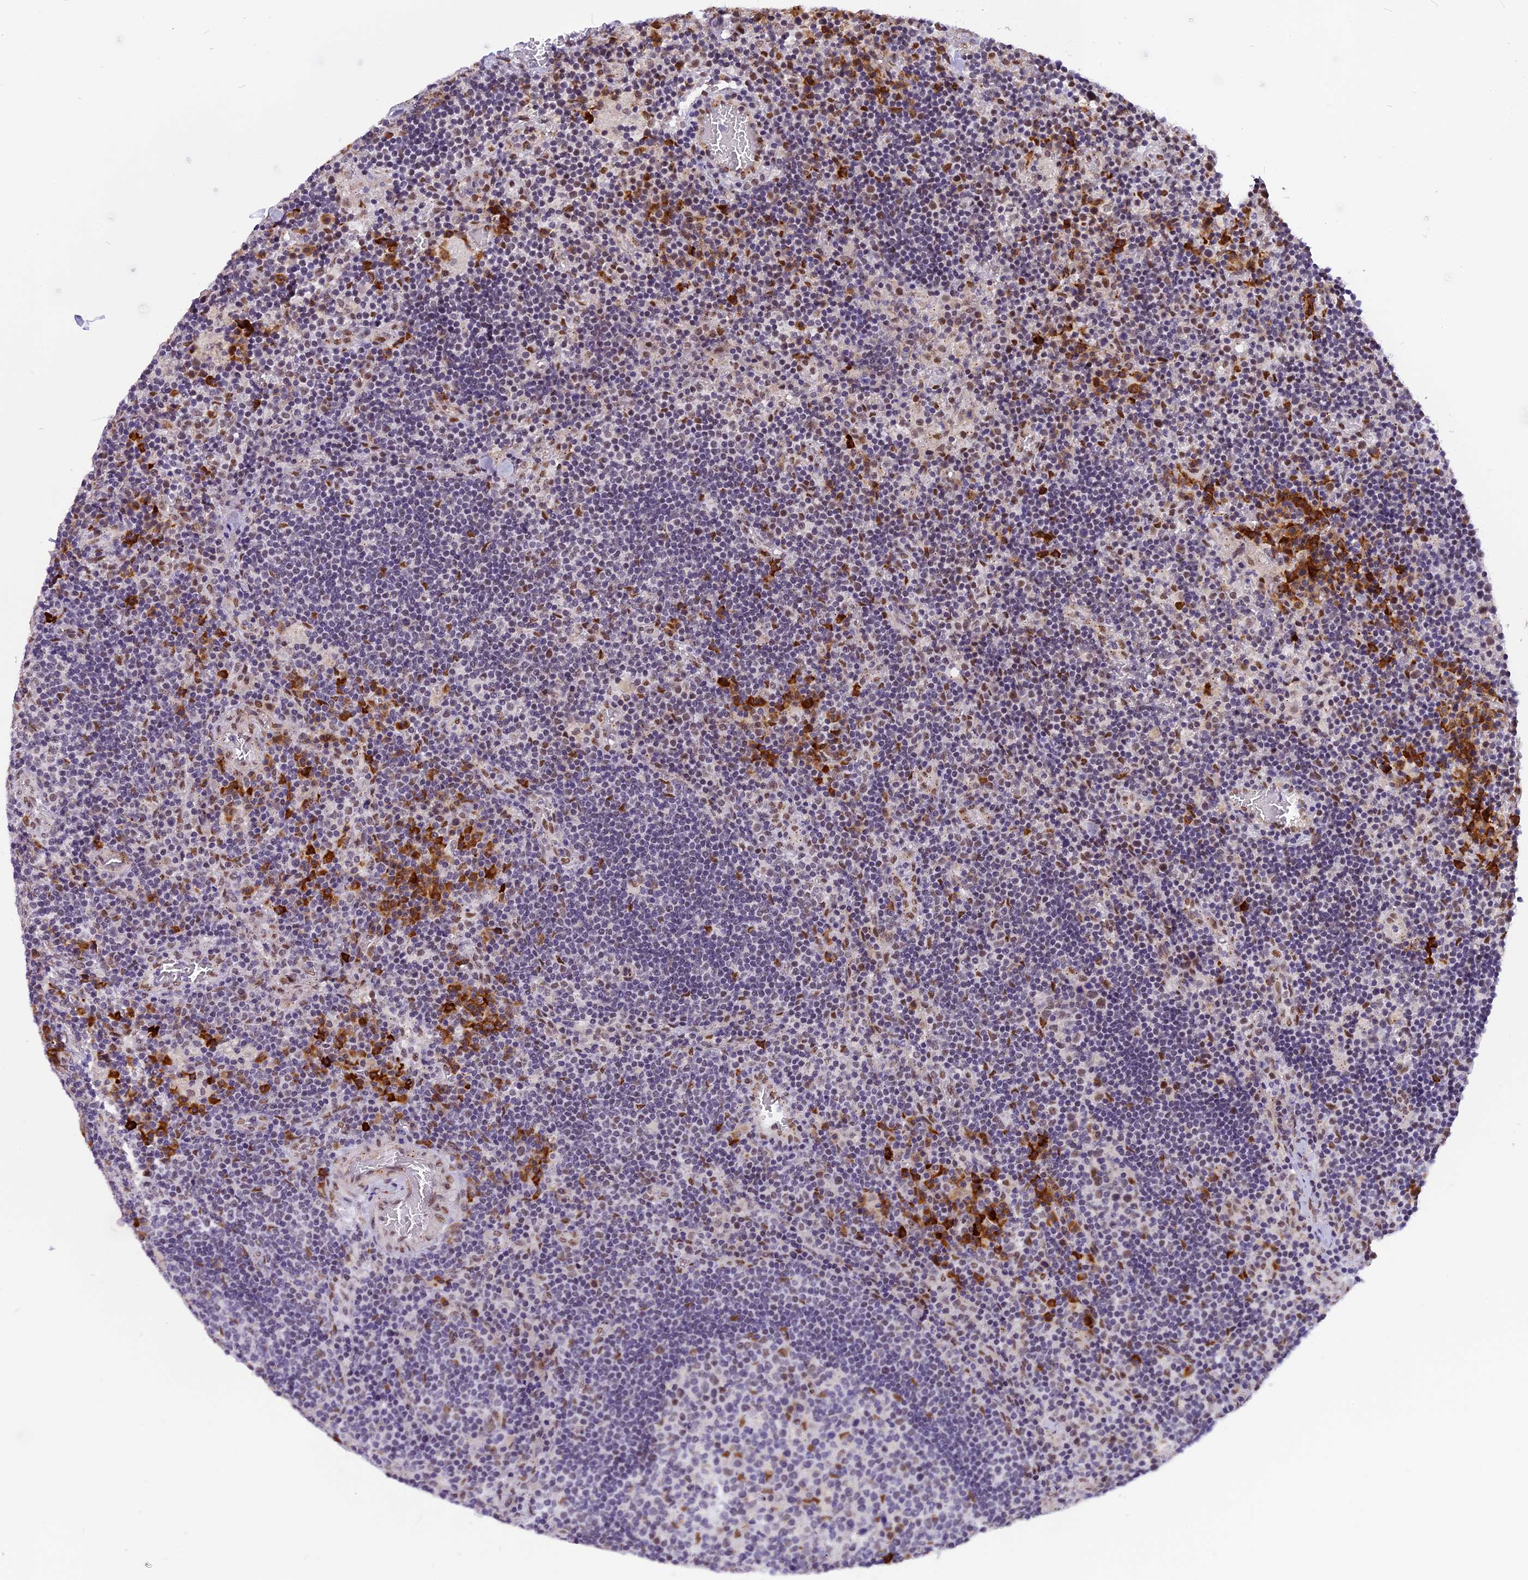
{"staining": {"intensity": "strong", "quantity": "<25%", "location": "nuclear"}, "tissue": "lymph node", "cell_type": "Germinal center cells", "image_type": "normal", "snomed": [{"axis": "morphology", "description": "Normal tissue, NOS"}, {"axis": "topography", "description": "Lymph node"}], "caption": "Strong nuclear protein expression is appreciated in approximately <25% of germinal center cells in lymph node. Nuclei are stained in blue.", "gene": "IRF2BP1", "patient": {"sex": "male", "age": 58}}